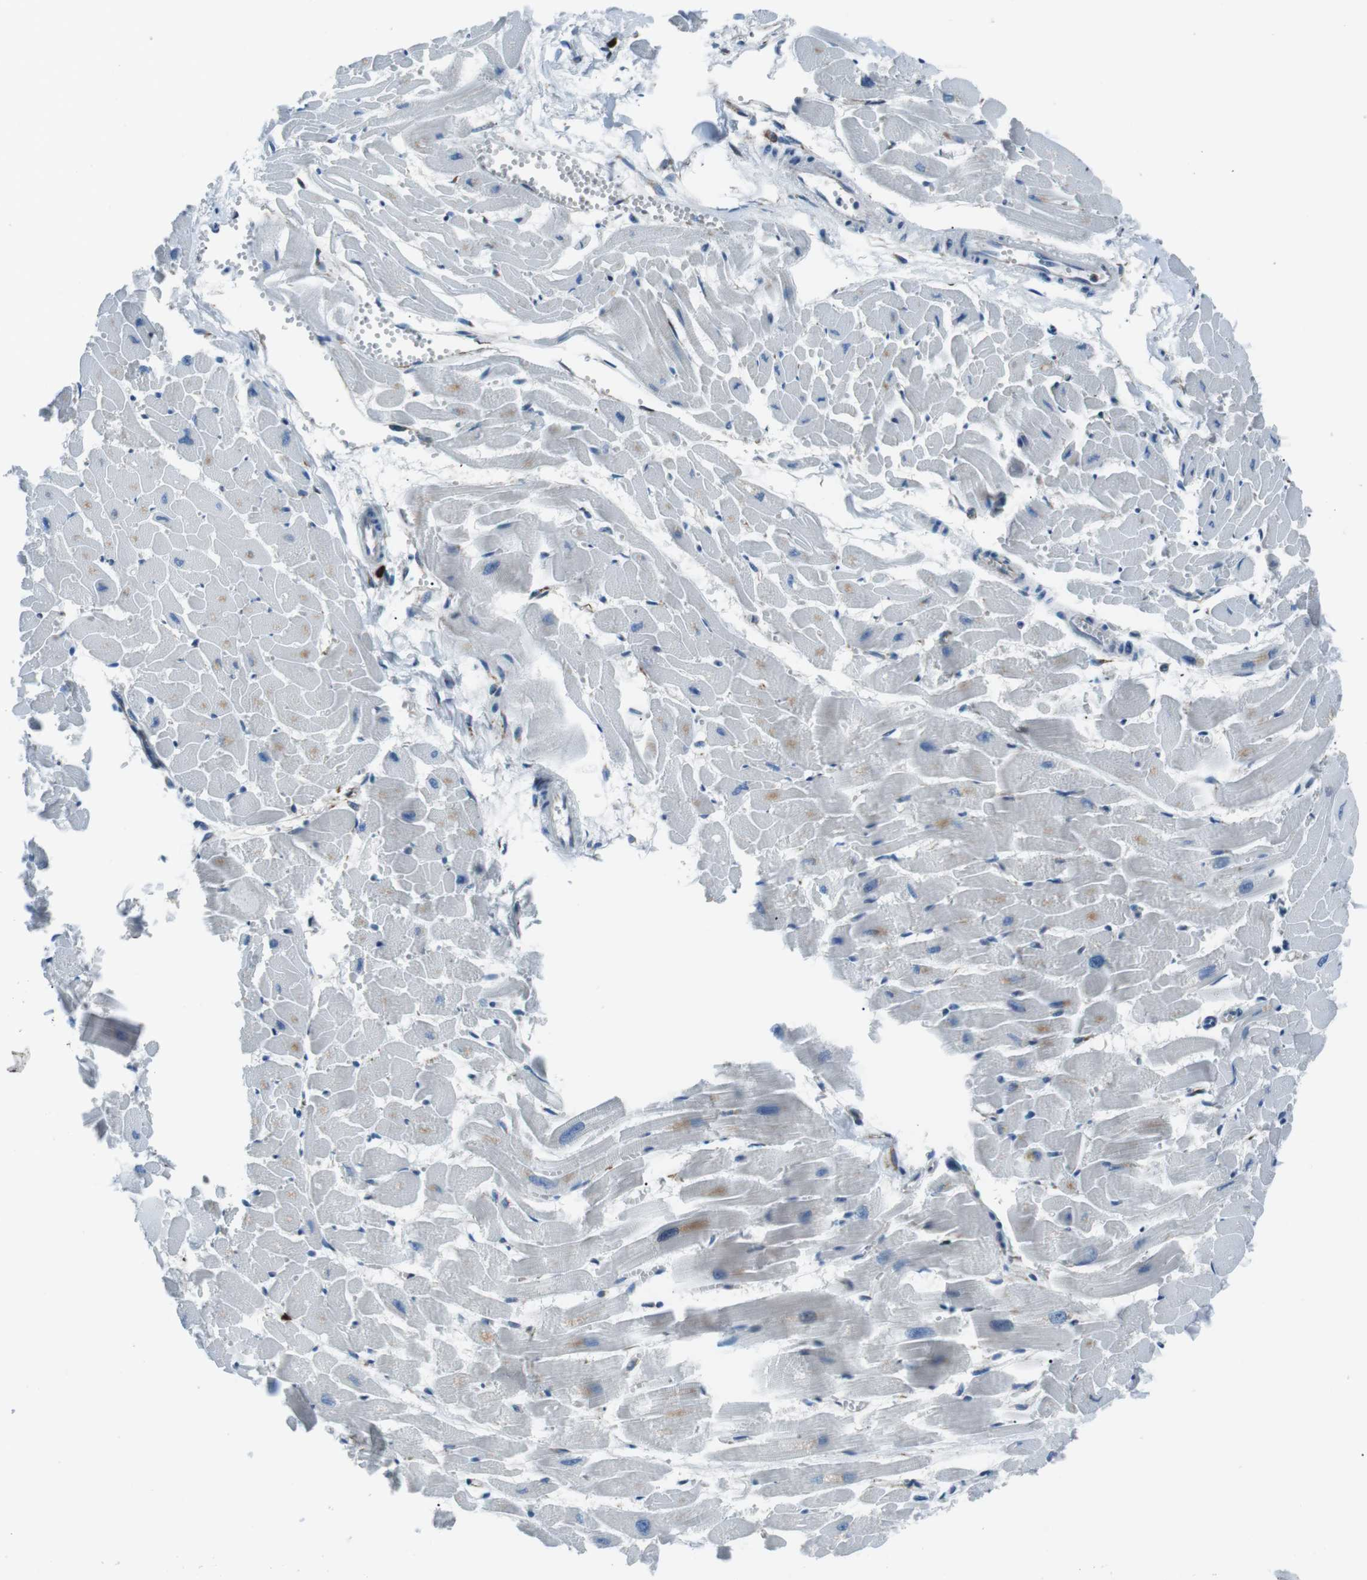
{"staining": {"intensity": "negative", "quantity": "none", "location": "none"}, "tissue": "heart muscle", "cell_type": "Cardiomyocytes", "image_type": "normal", "snomed": [{"axis": "morphology", "description": "Normal tissue, NOS"}, {"axis": "topography", "description": "Heart"}], "caption": "The IHC histopathology image has no significant expression in cardiomyocytes of heart muscle.", "gene": "CSF2RA", "patient": {"sex": "female", "age": 19}}